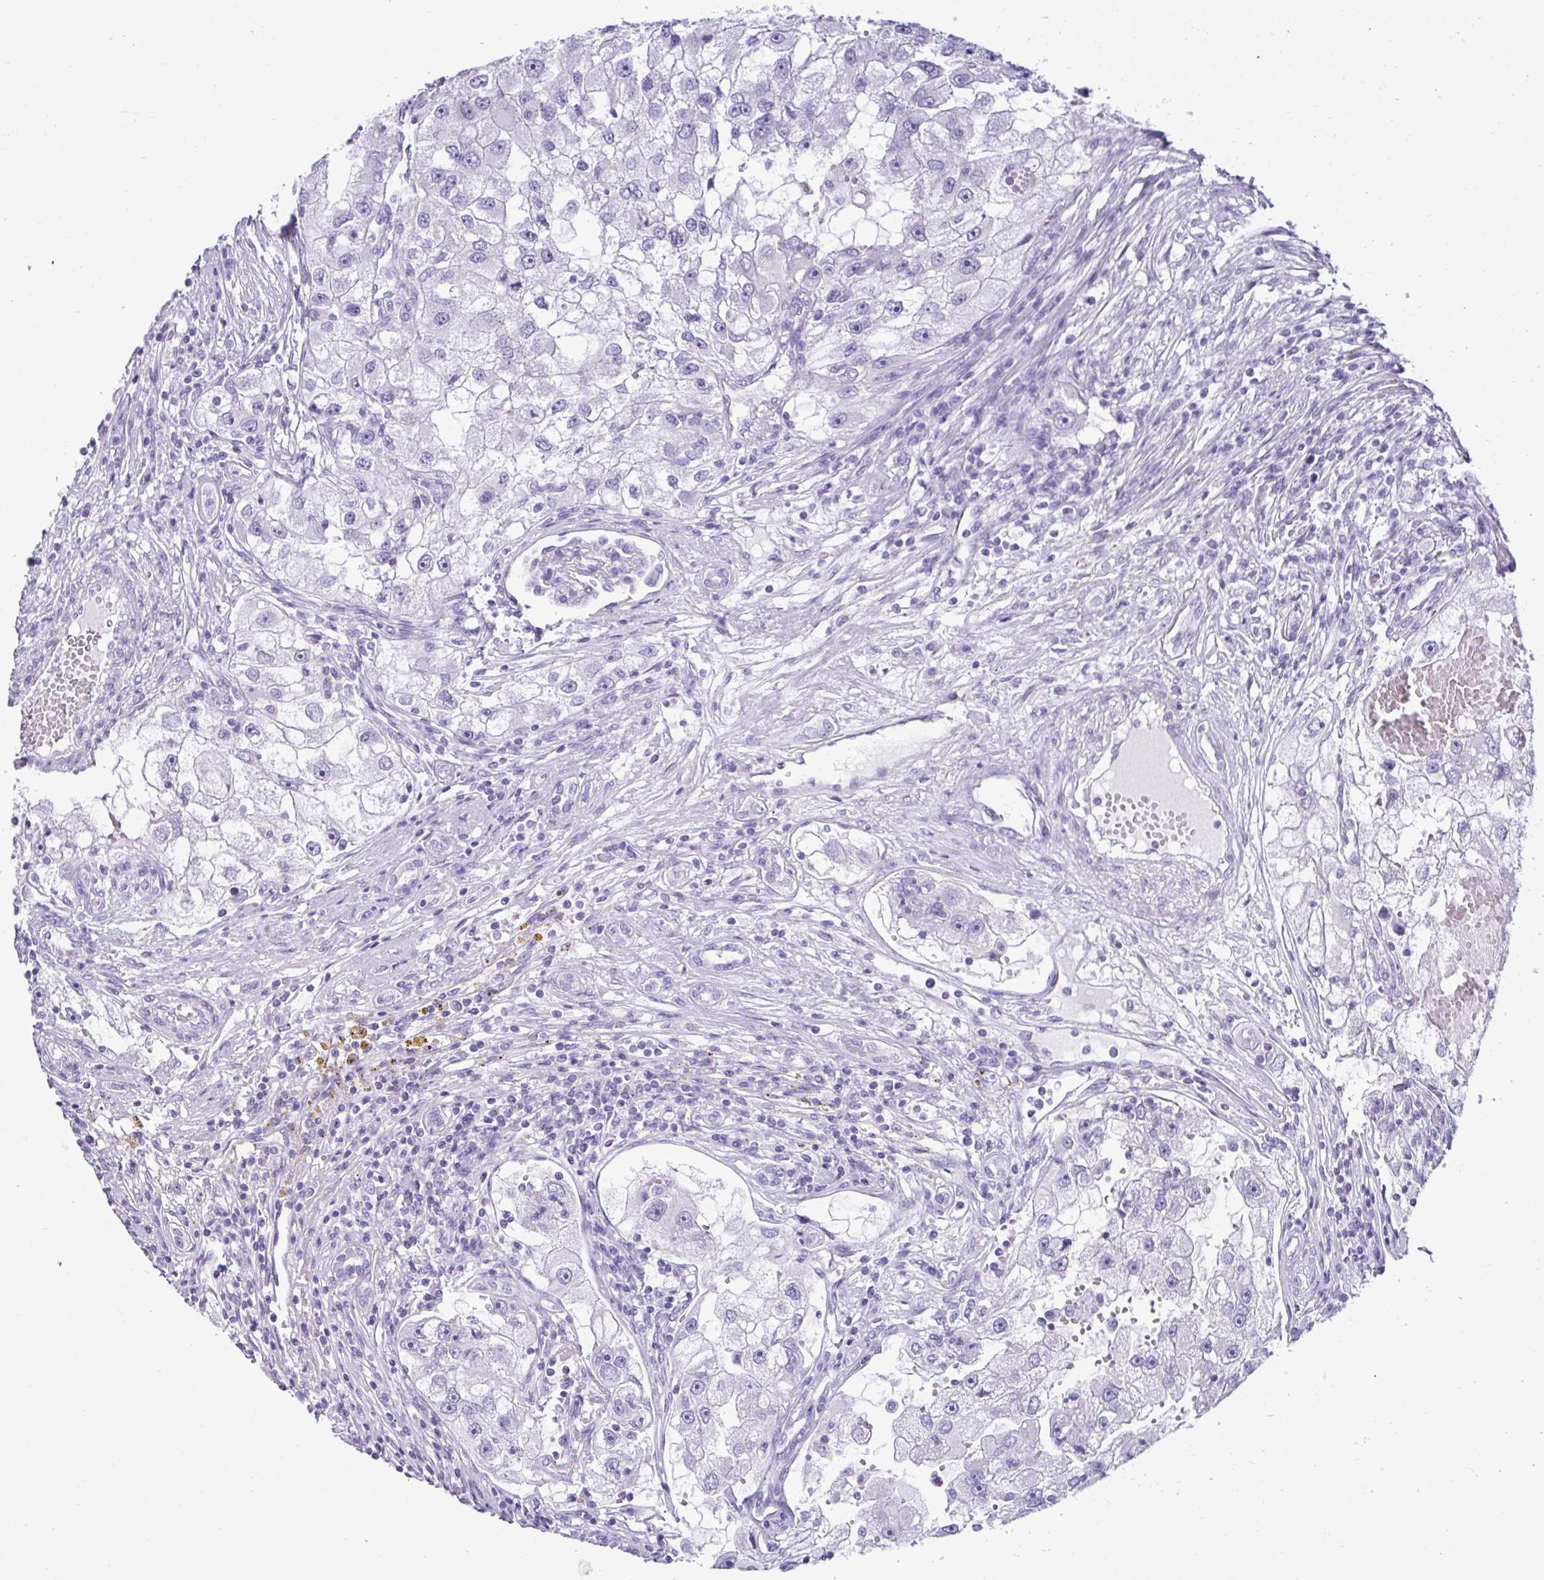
{"staining": {"intensity": "negative", "quantity": "none", "location": "none"}, "tissue": "renal cancer", "cell_type": "Tumor cells", "image_type": "cancer", "snomed": [{"axis": "morphology", "description": "Adenocarcinoma, NOS"}, {"axis": "topography", "description": "Kidney"}], "caption": "The micrograph reveals no significant expression in tumor cells of adenocarcinoma (renal).", "gene": "RNF183", "patient": {"sex": "male", "age": 63}}